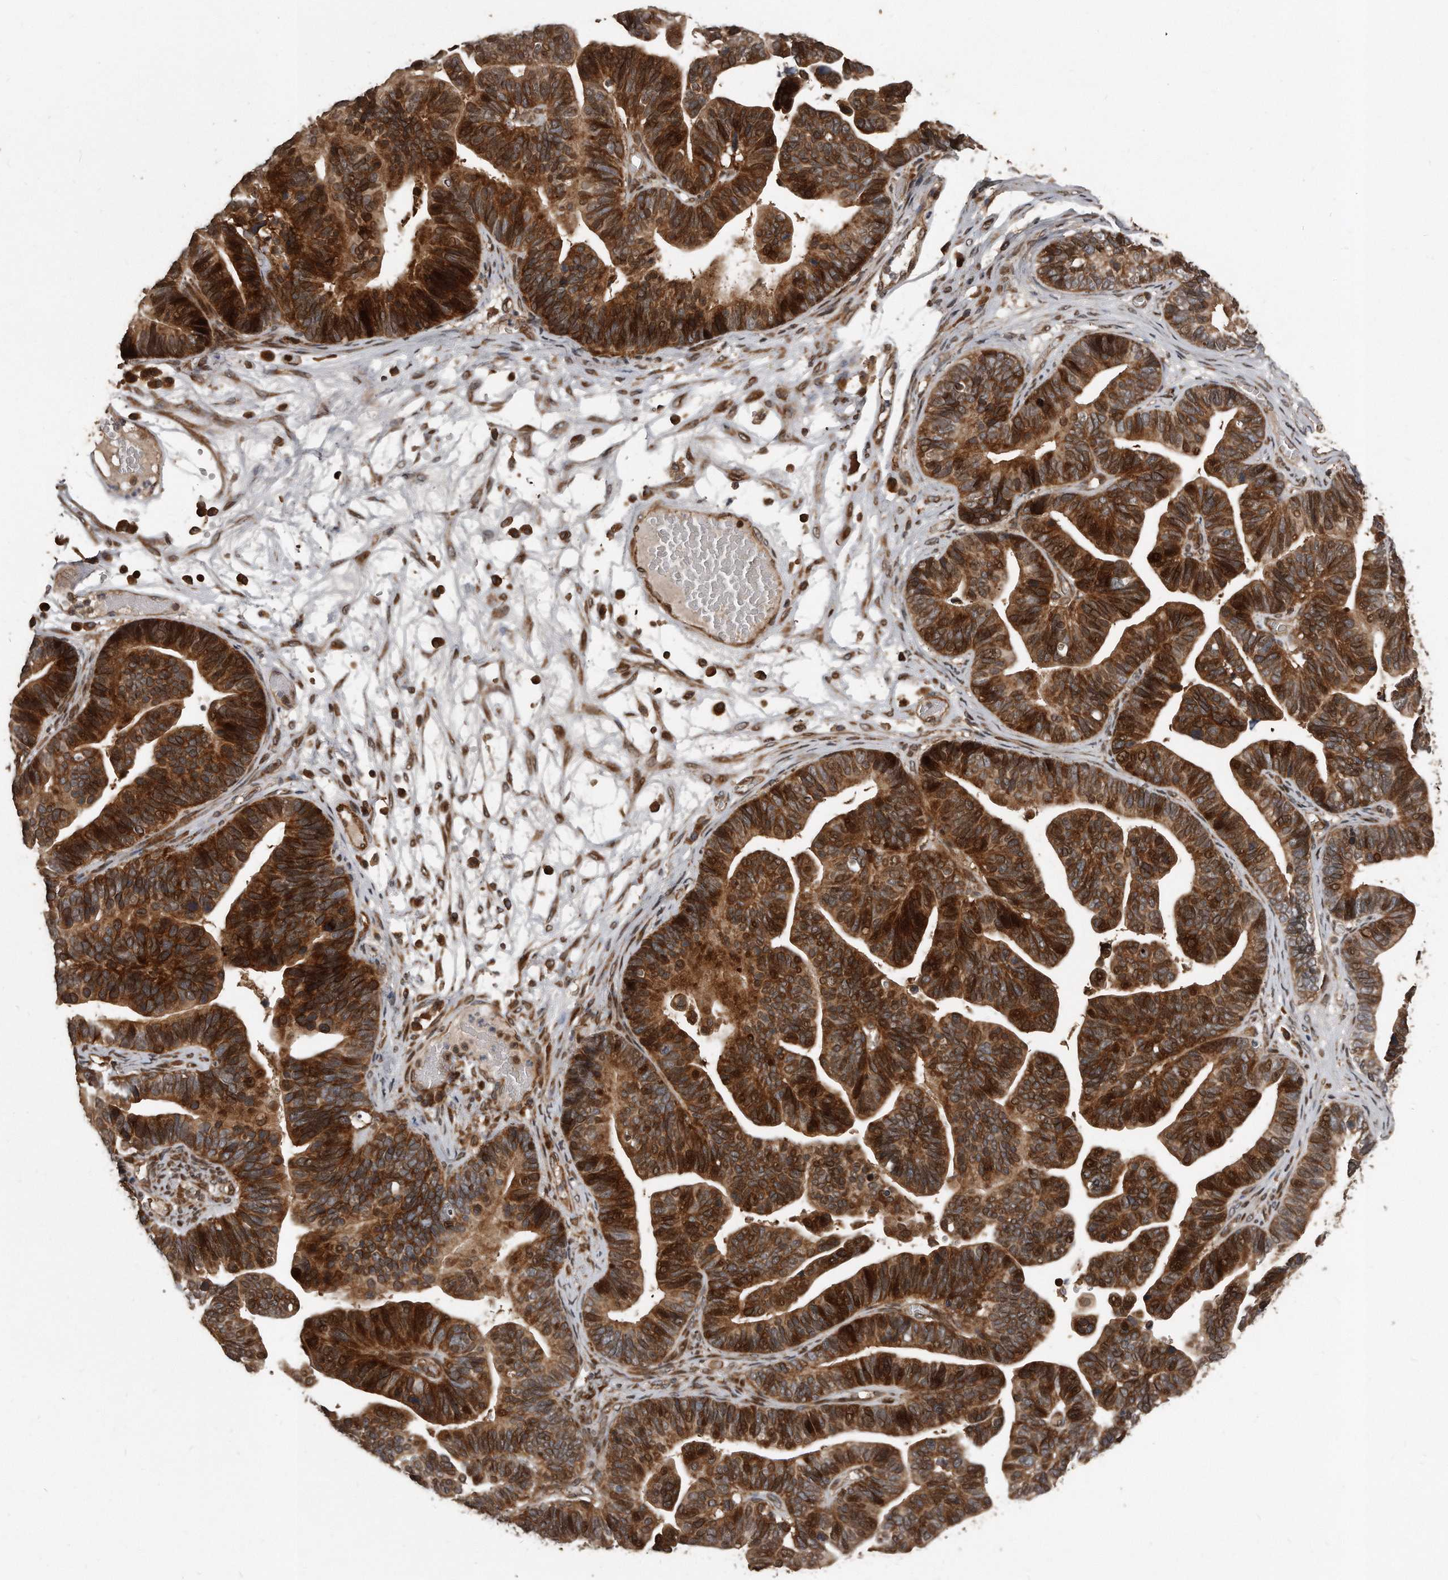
{"staining": {"intensity": "strong", "quantity": ">75%", "location": "cytoplasmic/membranous,nuclear"}, "tissue": "ovarian cancer", "cell_type": "Tumor cells", "image_type": "cancer", "snomed": [{"axis": "morphology", "description": "Cystadenocarcinoma, serous, NOS"}, {"axis": "topography", "description": "Ovary"}], "caption": "Immunohistochemistry of human serous cystadenocarcinoma (ovarian) displays high levels of strong cytoplasmic/membranous and nuclear staining in about >75% of tumor cells.", "gene": "GCH1", "patient": {"sex": "female", "age": 56}}